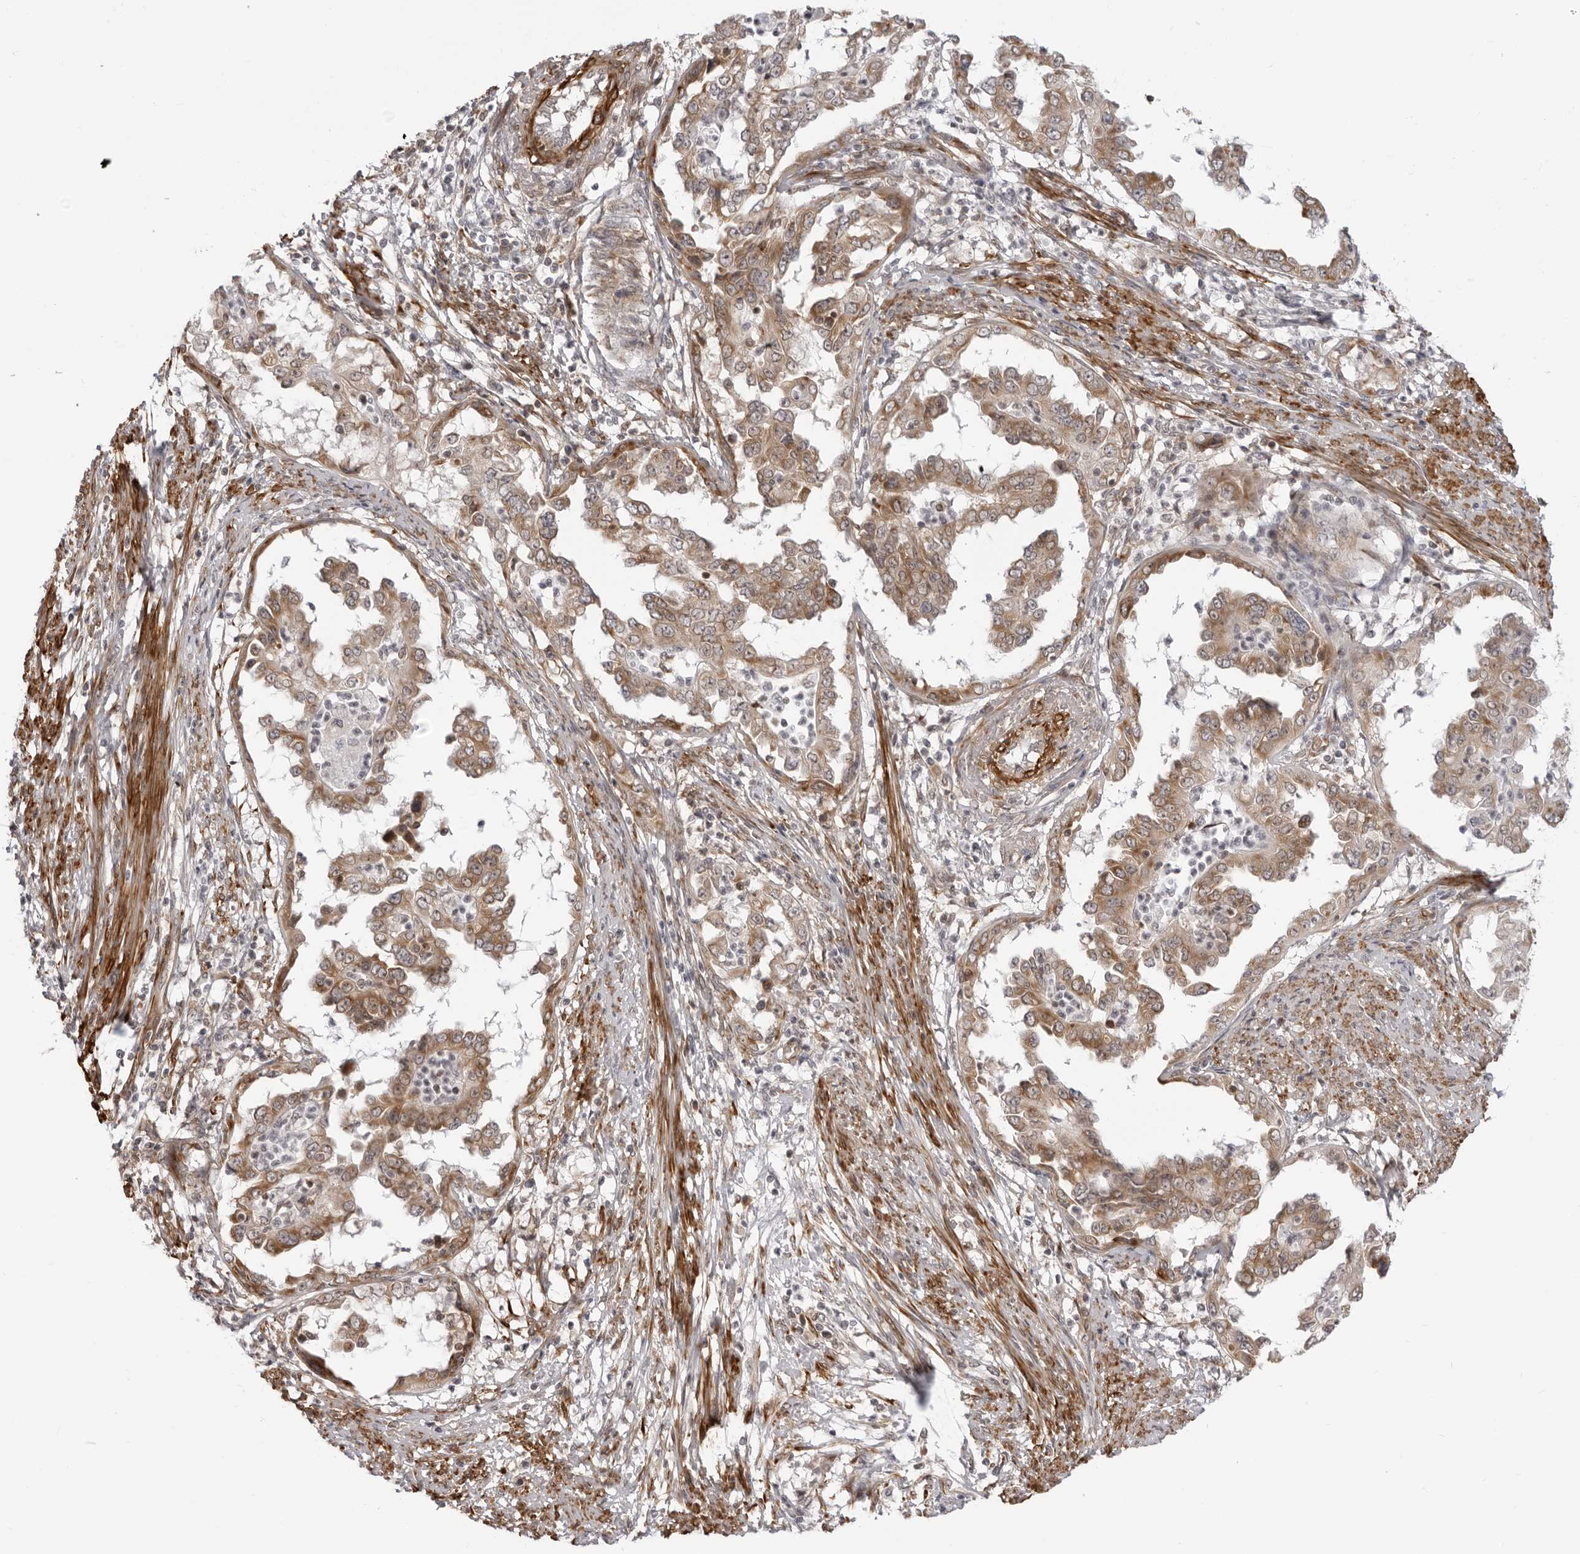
{"staining": {"intensity": "moderate", "quantity": ">75%", "location": "cytoplasmic/membranous"}, "tissue": "endometrial cancer", "cell_type": "Tumor cells", "image_type": "cancer", "snomed": [{"axis": "morphology", "description": "Adenocarcinoma, NOS"}, {"axis": "topography", "description": "Endometrium"}], "caption": "Endometrial cancer stained with a protein marker demonstrates moderate staining in tumor cells.", "gene": "SRGAP2", "patient": {"sex": "female", "age": 85}}